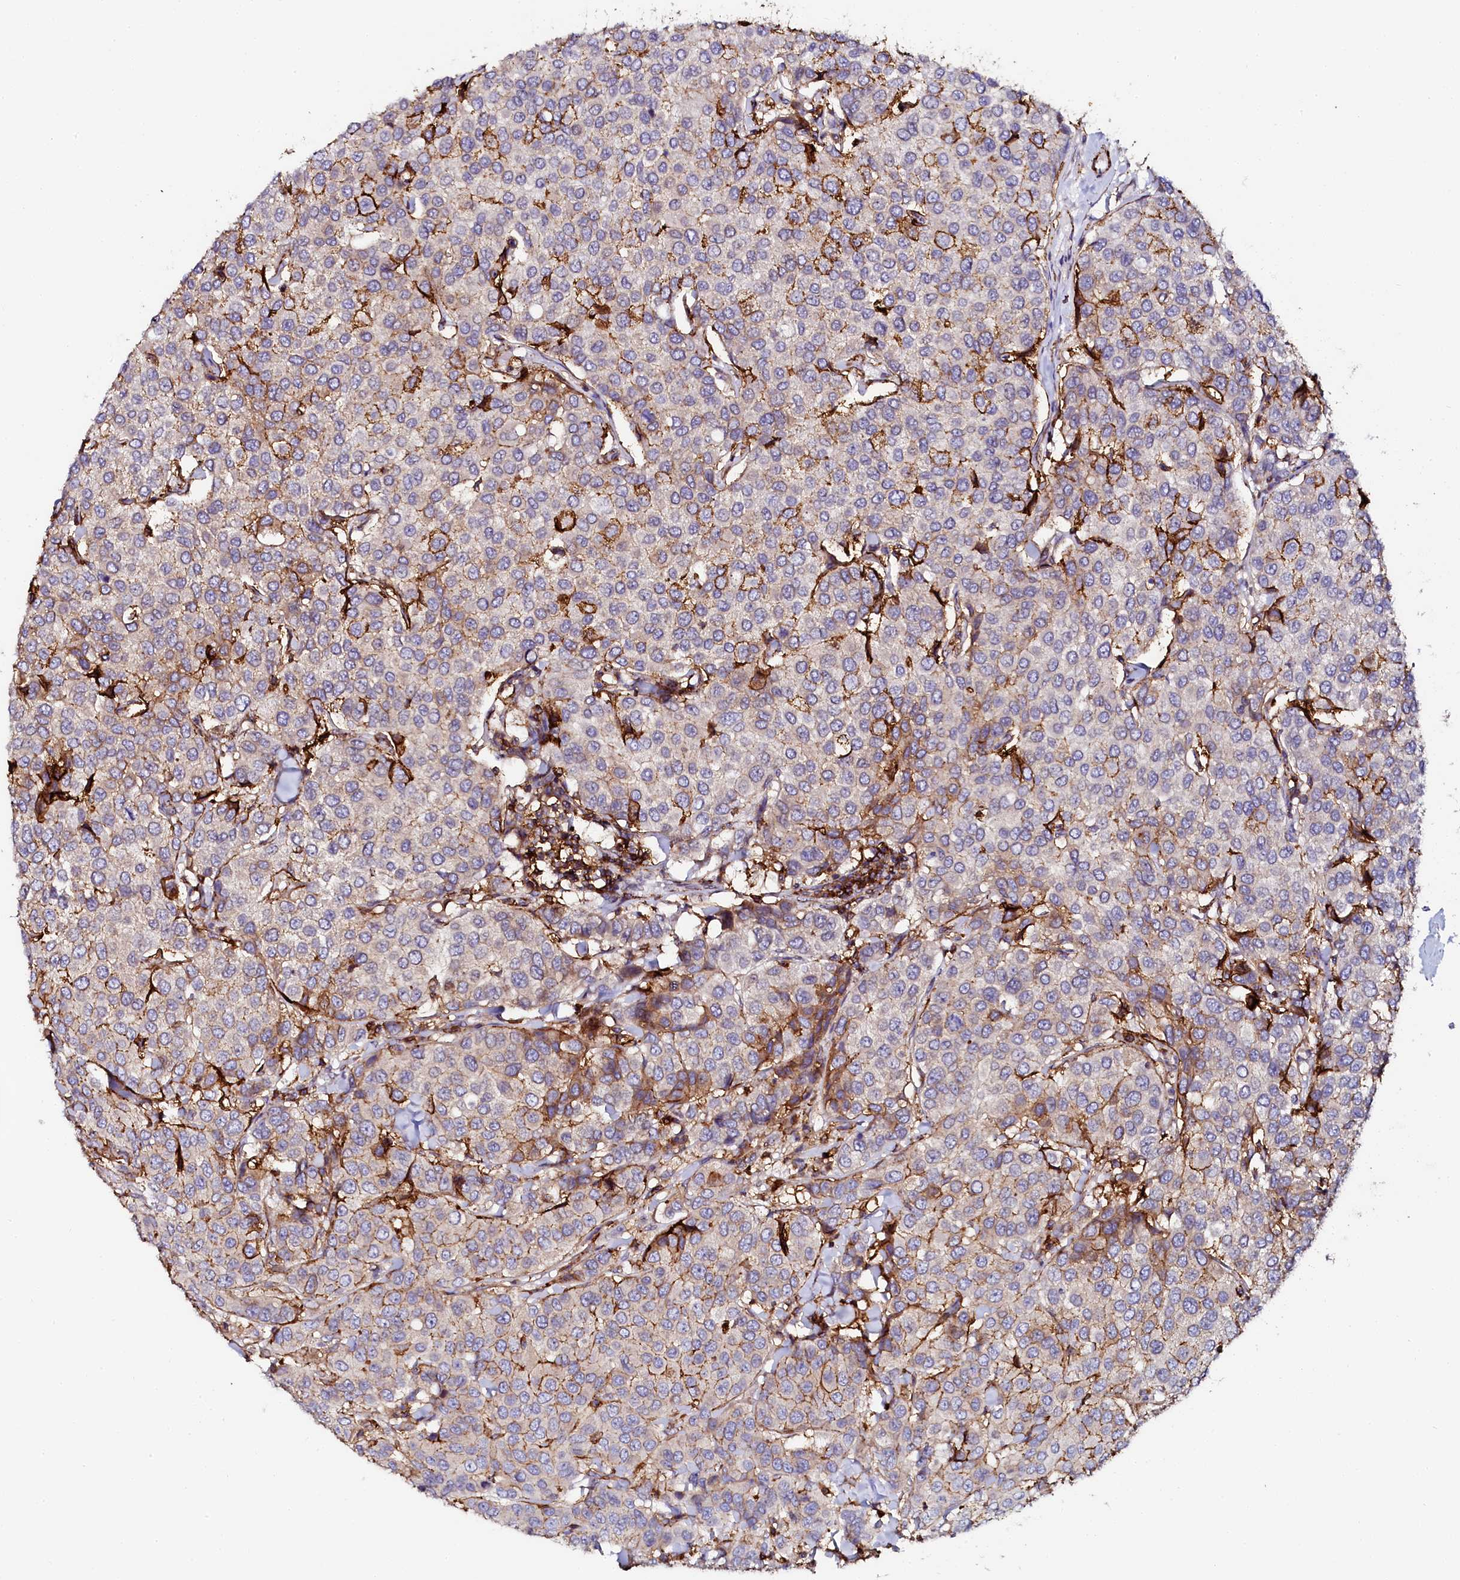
{"staining": {"intensity": "strong", "quantity": "<25%", "location": "cytoplasmic/membranous"}, "tissue": "breast cancer", "cell_type": "Tumor cells", "image_type": "cancer", "snomed": [{"axis": "morphology", "description": "Duct carcinoma"}, {"axis": "topography", "description": "Breast"}], "caption": "Breast intraductal carcinoma stained for a protein displays strong cytoplasmic/membranous positivity in tumor cells. The protein of interest is stained brown, and the nuclei are stained in blue (DAB (3,3'-diaminobenzidine) IHC with brightfield microscopy, high magnification).", "gene": "AAAS", "patient": {"sex": "female", "age": 55}}